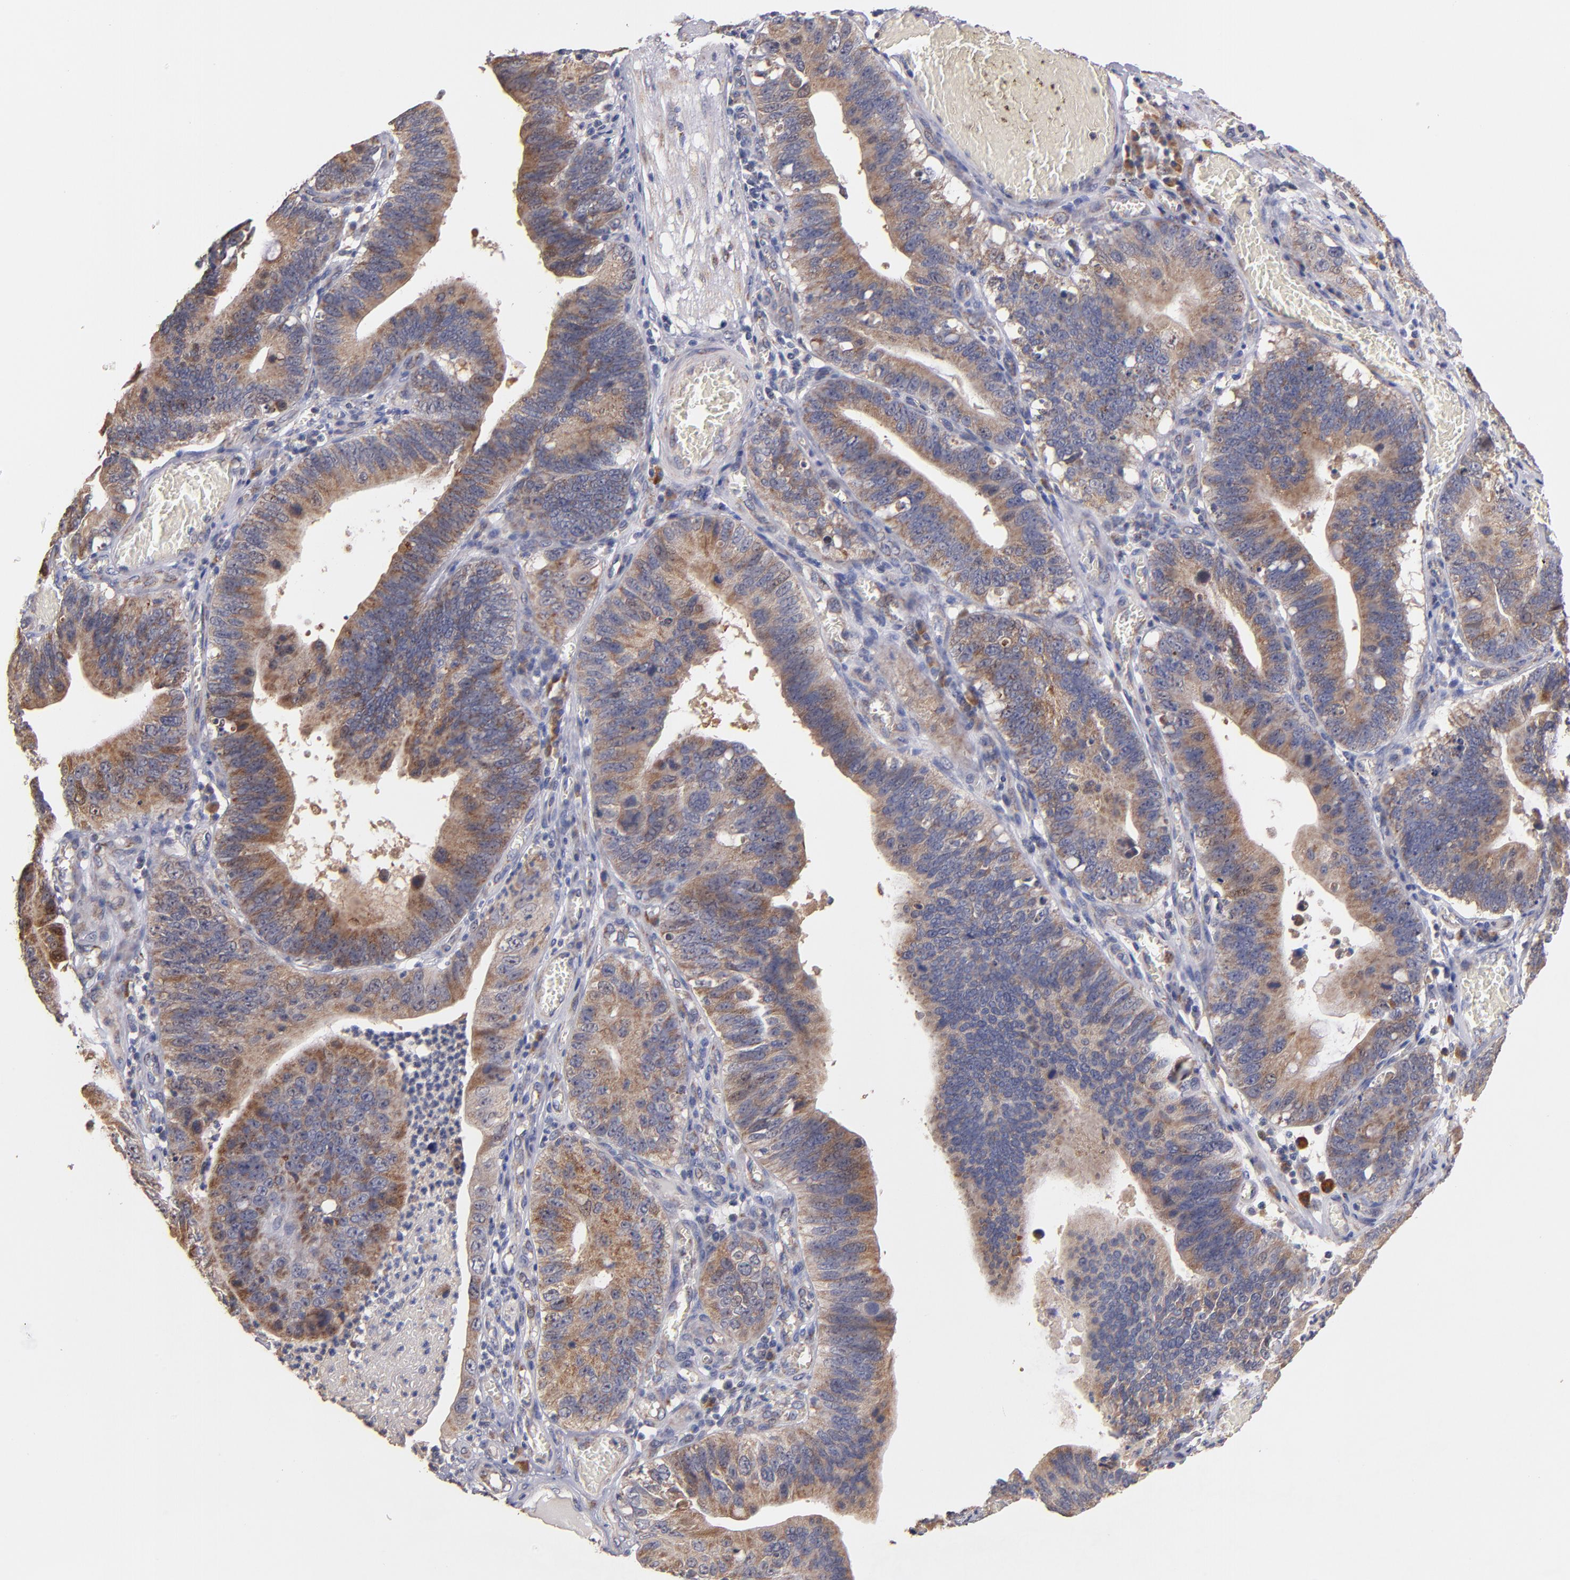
{"staining": {"intensity": "moderate", "quantity": ">75%", "location": "cytoplasmic/membranous"}, "tissue": "stomach cancer", "cell_type": "Tumor cells", "image_type": "cancer", "snomed": [{"axis": "morphology", "description": "Adenocarcinoma, NOS"}, {"axis": "topography", "description": "Stomach"}, {"axis": "topography", "description": "Gastric cardia"}], "caption": "The photomicrograph reveals a brown stain indicating the presence of a protein in the cytoplasmic/membranous of tumor cells in adenocarcinoma (stomach).", "gene": "DIABLO", "patient": {"sex": "male", "age": 59}}